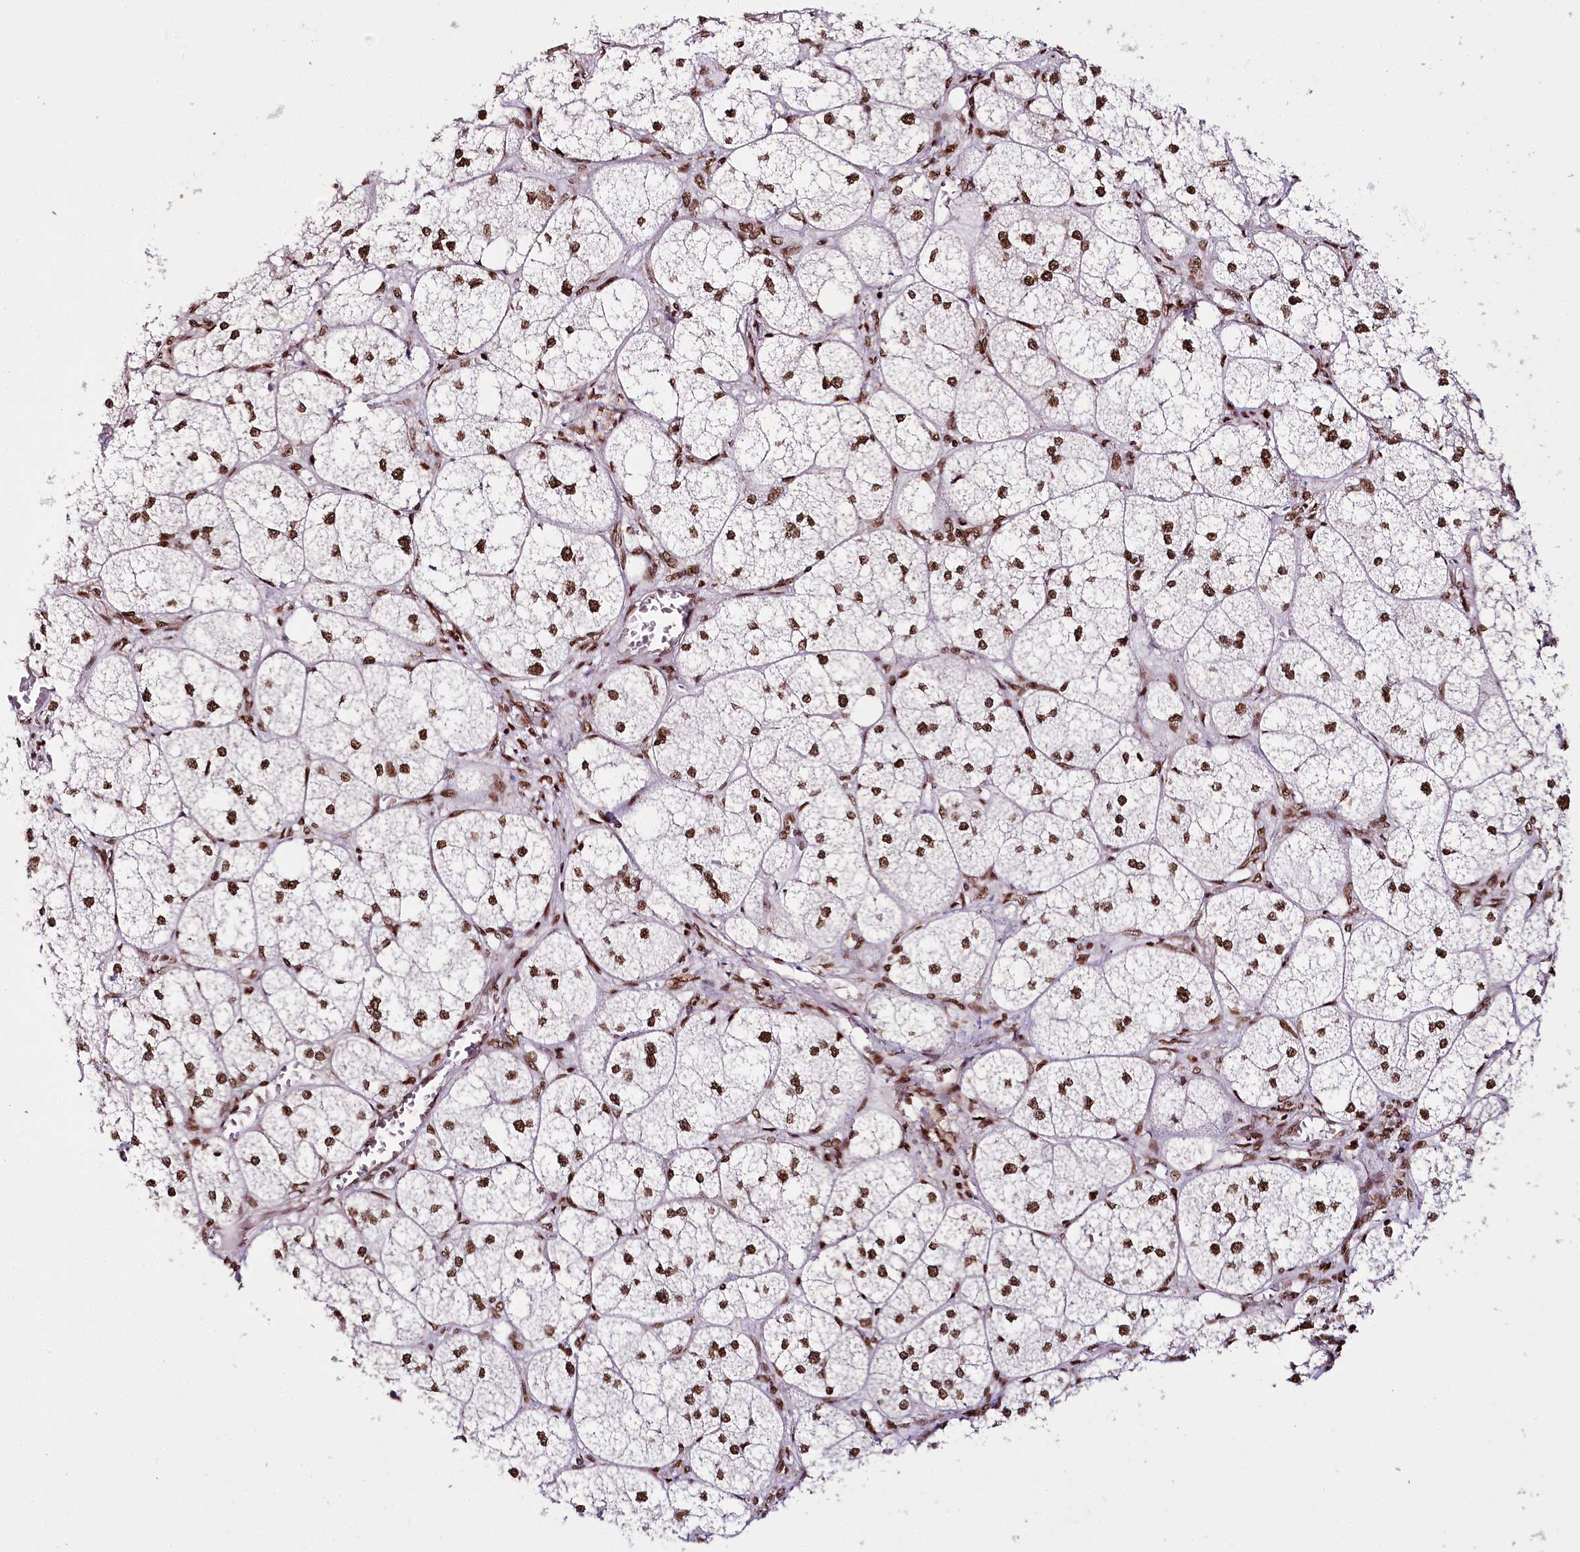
{"staining": {"intensity": "strong", "quantity": ">75%", "location": "nuclear"}, "tissue": "adrenal gland", "cell_type": "Glandular cells", "image_type": "normal", "snomed": [{"axis": "morphology", "description": "Normal tissue, NOS"}, {"axis": "topography", "description": "Adrenal gland"}], "caption": "Immunohistochemistry (IHC) (DAB) staining of unremarkable adrenal gland reveals strong nuclear protein expression in approximately >75% of glandular cells.", "gene": "SMARCE1", "patient": {"sex": "female", "age": 61}}